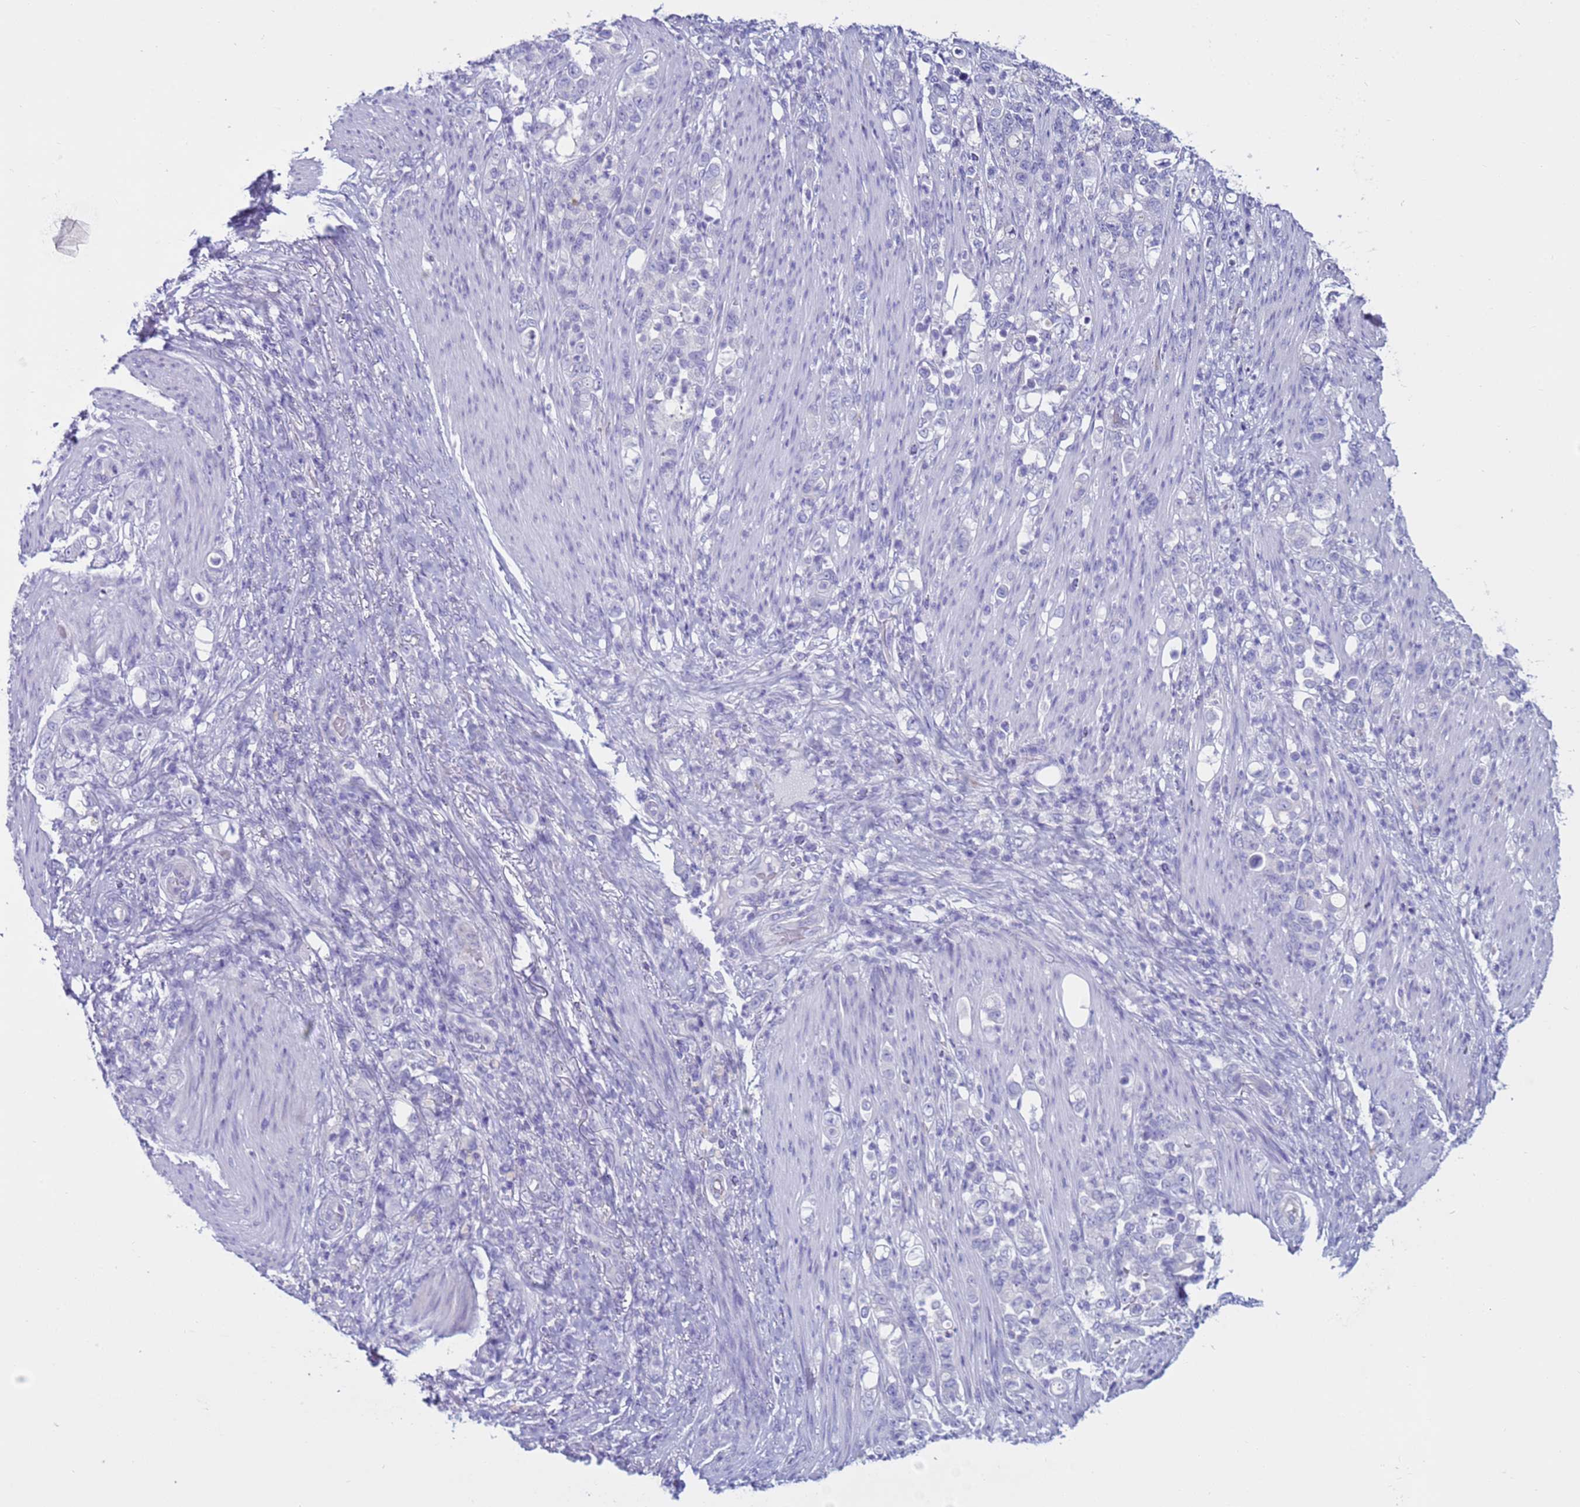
{"staining": {"intensity": "negative", "quantity": "none", "location": "none"}, "tissue": "stomach cancer", "cell_type": "Tumor cells", "image_type": "cancer", "snomed": [{"axis": "morphology", "description": "Normal tissue, NOS"}, {"axis": "morphology", "description": "Adenocarcinoma, NOS"}, {"axis": "topography", "description": "Stomach"}], "caption": "Immunohistochemistry (IHC) micrograph of neoplastic tissue: human stomach cancer stained with DAB demonstrates no significant protein staining in tumor cells.", "gene": "CST4", "patient": {"sex": "female", "age": 79}}